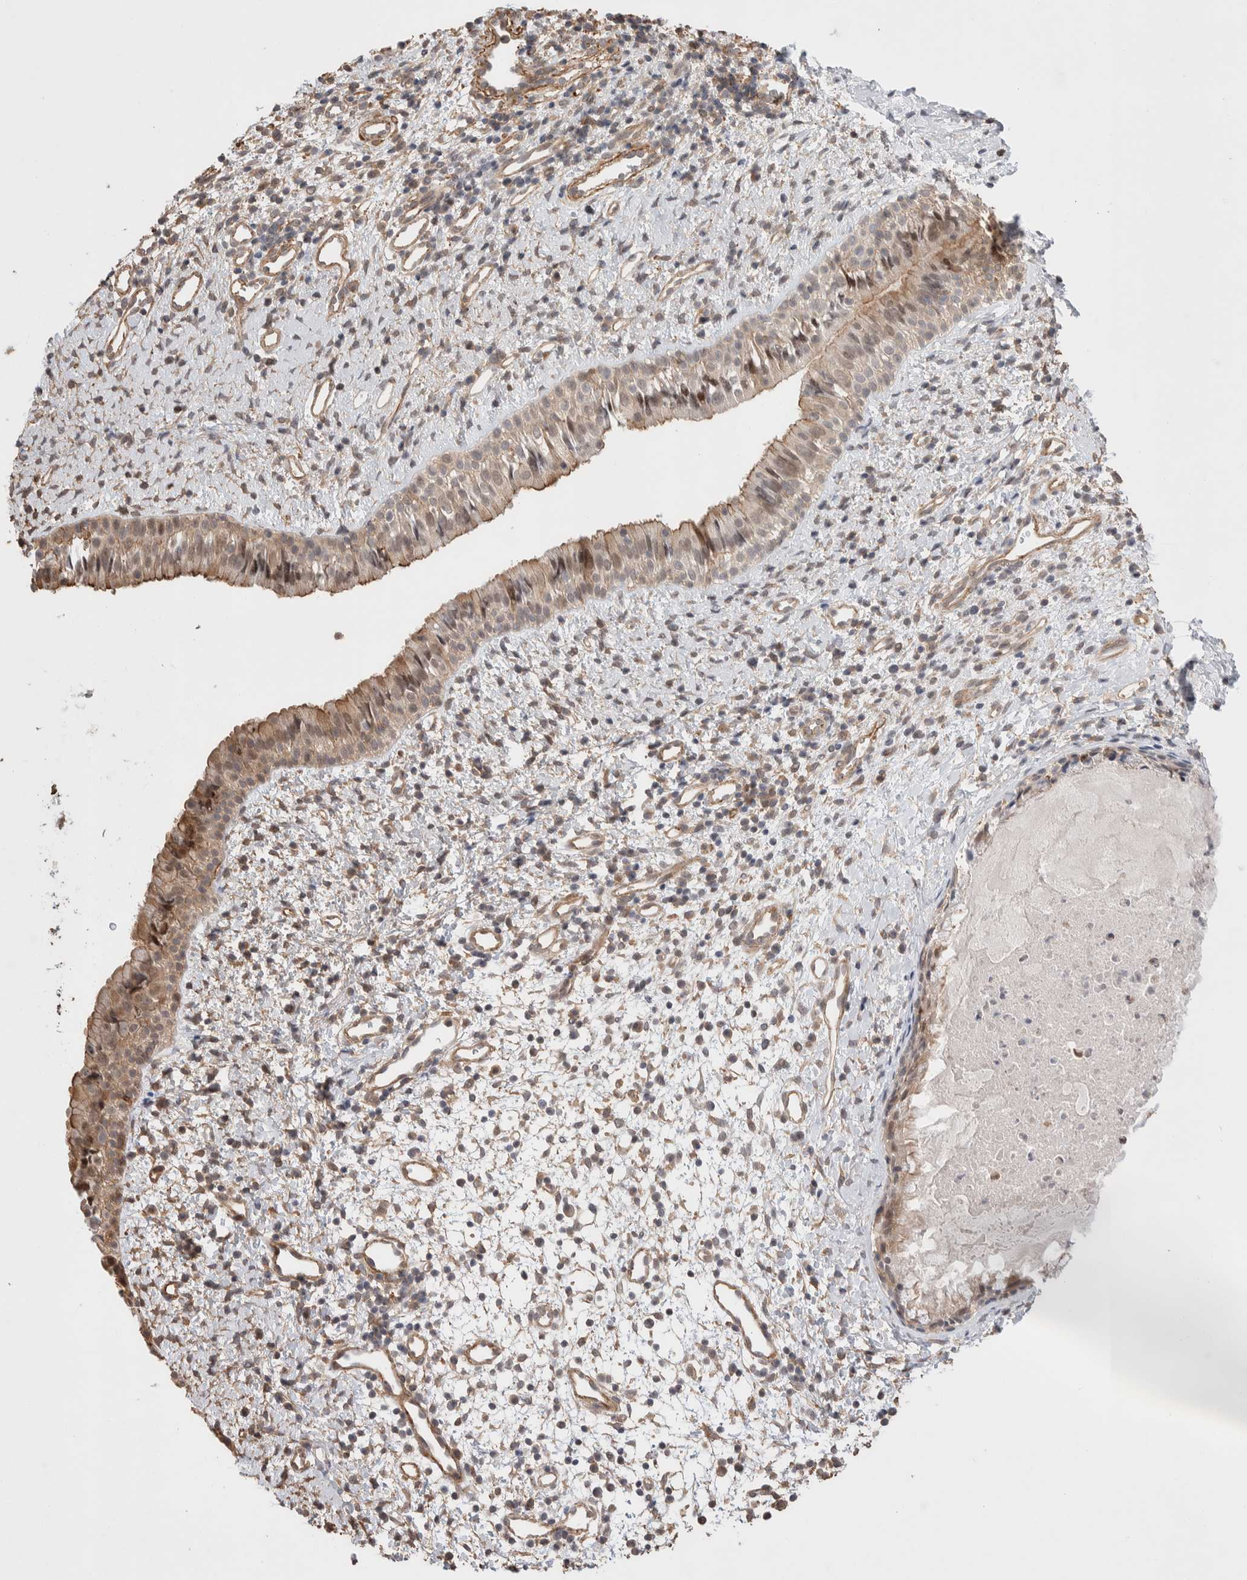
{"staining": {"intensity": "moderate", "quantity": ">75%", "location": "cytoplasmic/membranous"}, "tissue": "nasopharynx", "cell_type": "Respiratory epithelial cells", "image_type": "normal", "snomed": [{"axis": "morphology", "description": "Normal tissue, NOS"}, {"axis": "topography", "description": "Nasopharynx"}], "caption": "Nasopharynx stained with DAB IHC reveals medium levels of moderate cytoplasmic/membranous expression in about >75% of respiratory epithelial cells.", "gene": "ZNF704", "patient": {"sex": "male", "age": 22}}